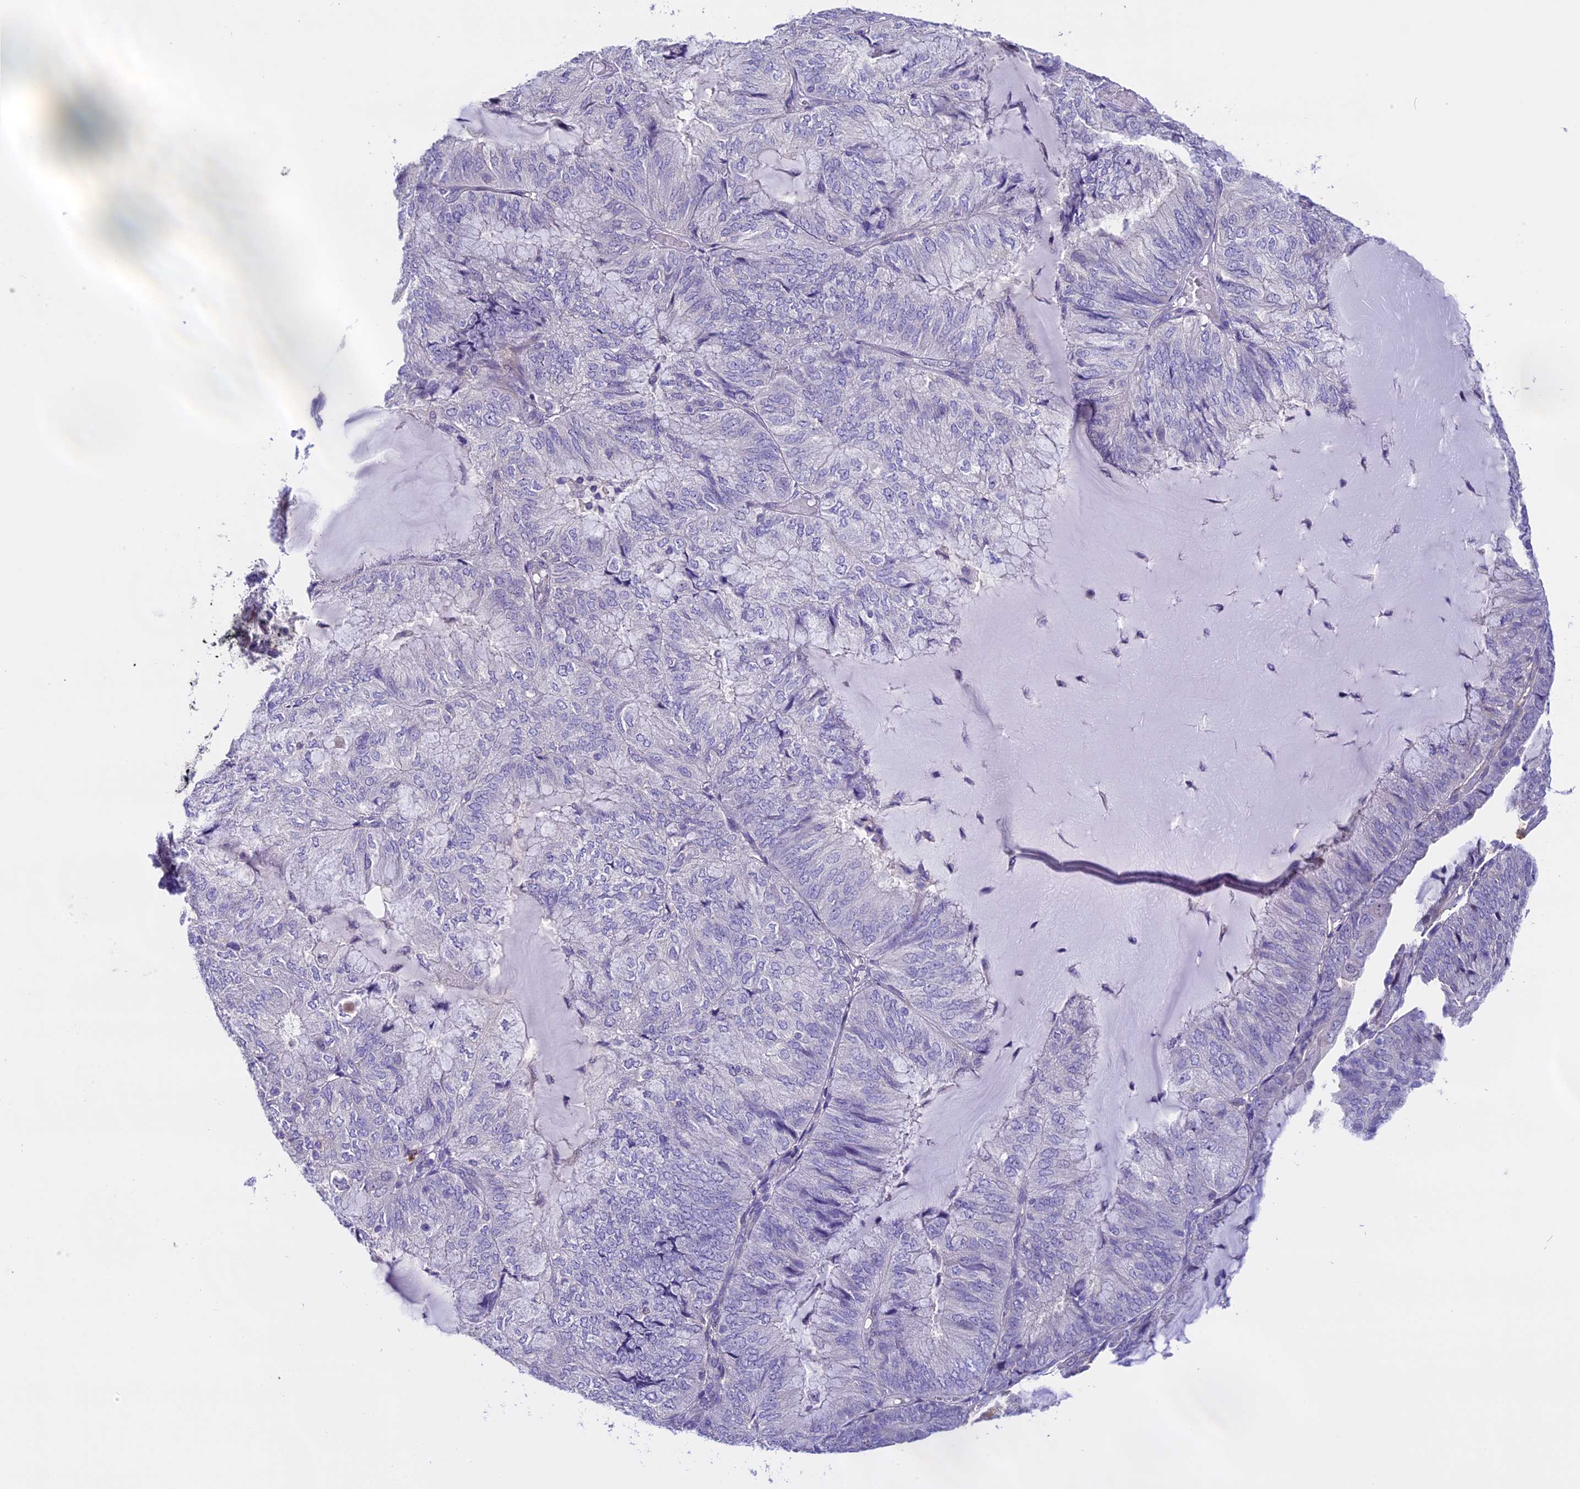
{"staining": {"intensity": "negative", "quantity": "none", "location": "none"}, "tissue": "endometrial cancer", "cell_type": "Tumor cells", "image_type": "cancer", "snomed": [{"axis": "morphology", "description": "Adenocarcinoma, NOS"}, {"axis": "topography", "description": "Endometrium"}], "caption": "Tumor cells are negative for protein expression in human endometrial cancer.", "gene": "NOD2", "patient": {"sex": "female", "age": 81}}